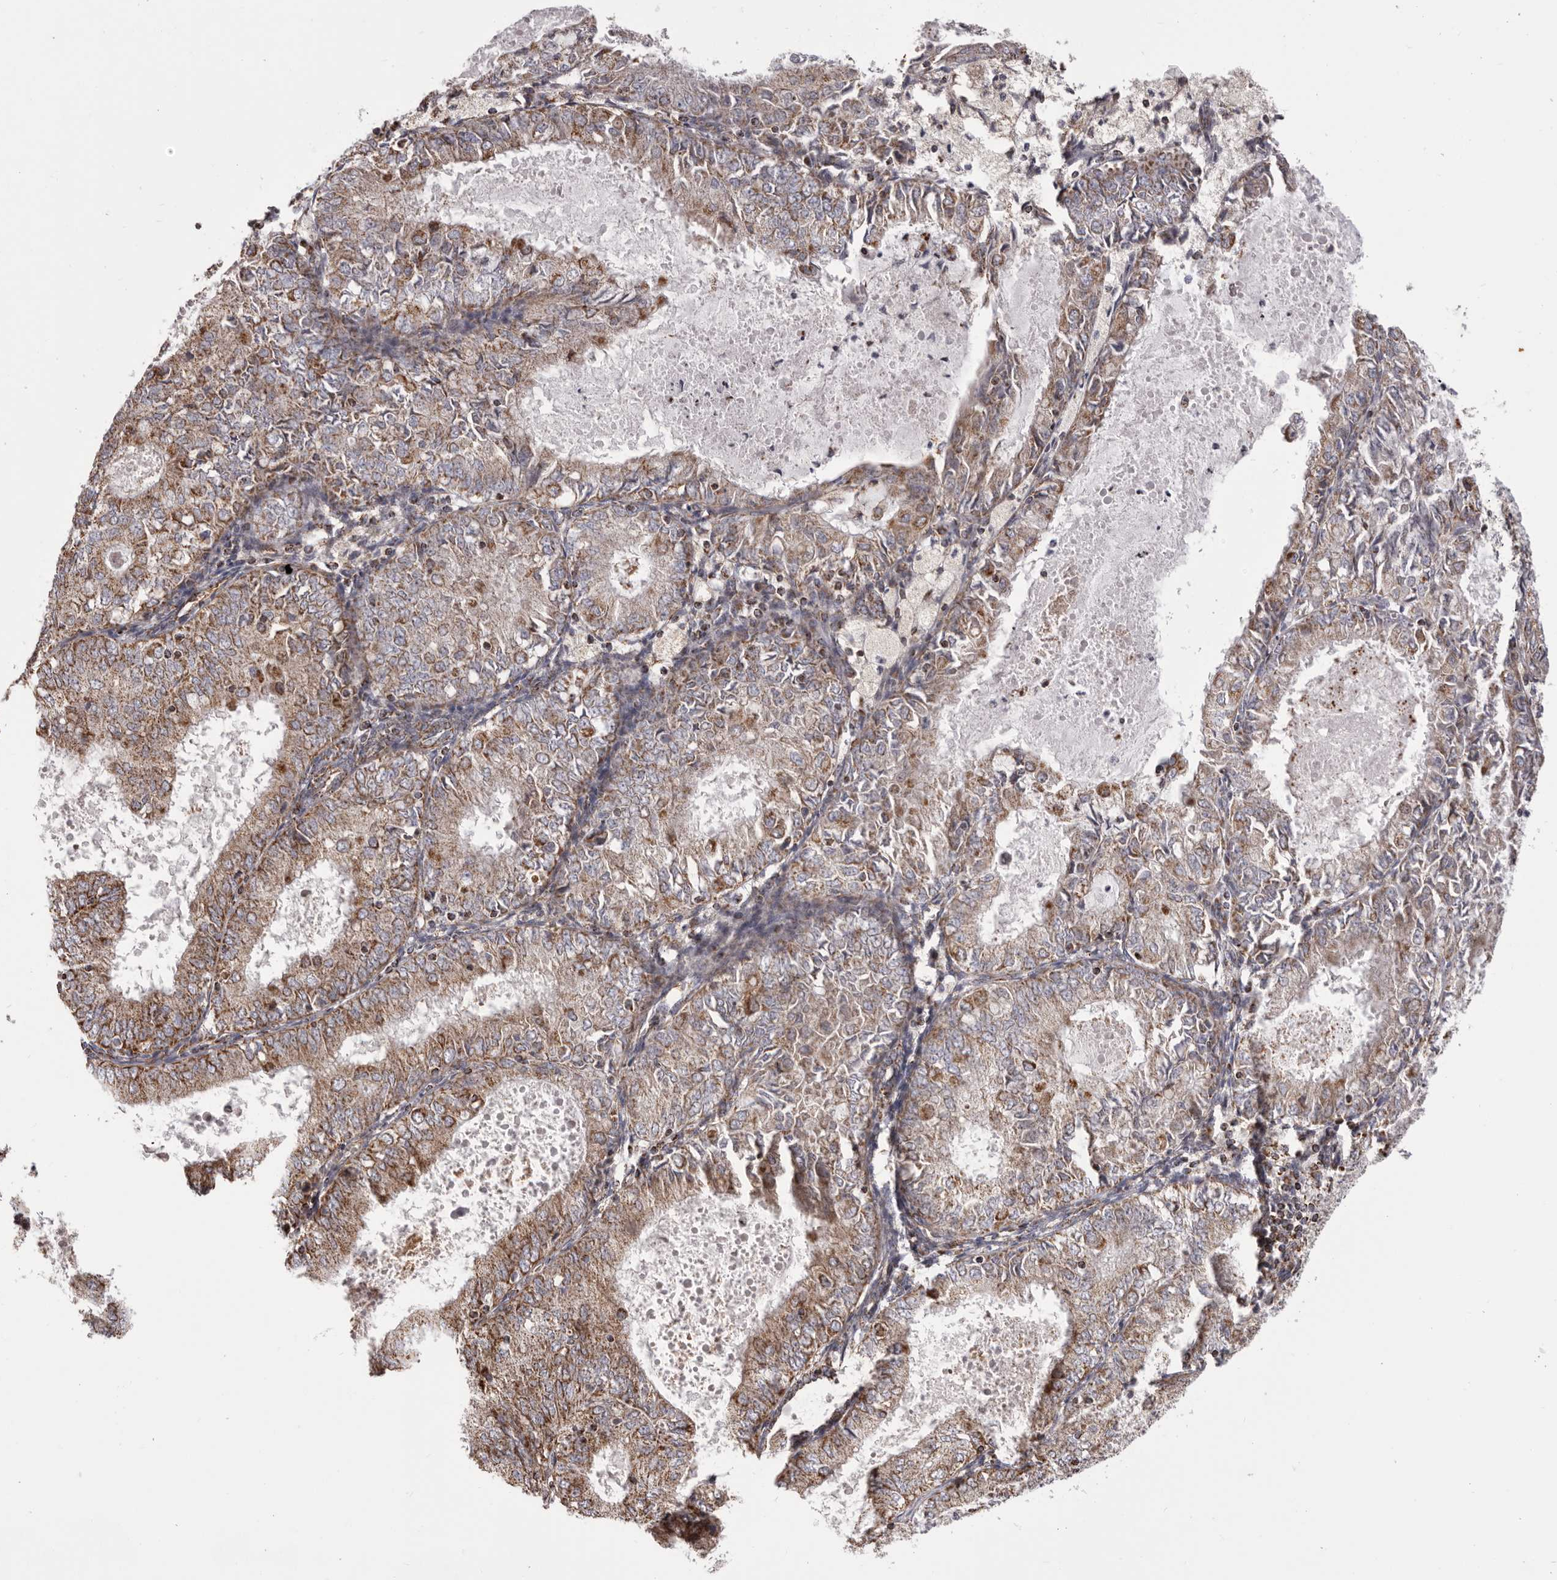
{"staining": {"intensity": "moderate", "quantity": ">75%", "location": "cytoplasmic/membranous"}, "tissue": "endometrial cancer", "cell_type": "Tumor cells", "image_type": "cancer", "snomed": [{"axis": "morphology", "description": "Adenocarcinoma, NOS"}, {"axis": "topography", "description": "Endometrium"}], "caption": "Immunohistochemical staining of adenocarcinoma (endometrial) exhibits moderate cytoplasmic/membranous protein staining in approximately >75% of tumor cells.", "gene": "CHRM2", "patient": {"sex": "female", "age": 57}}